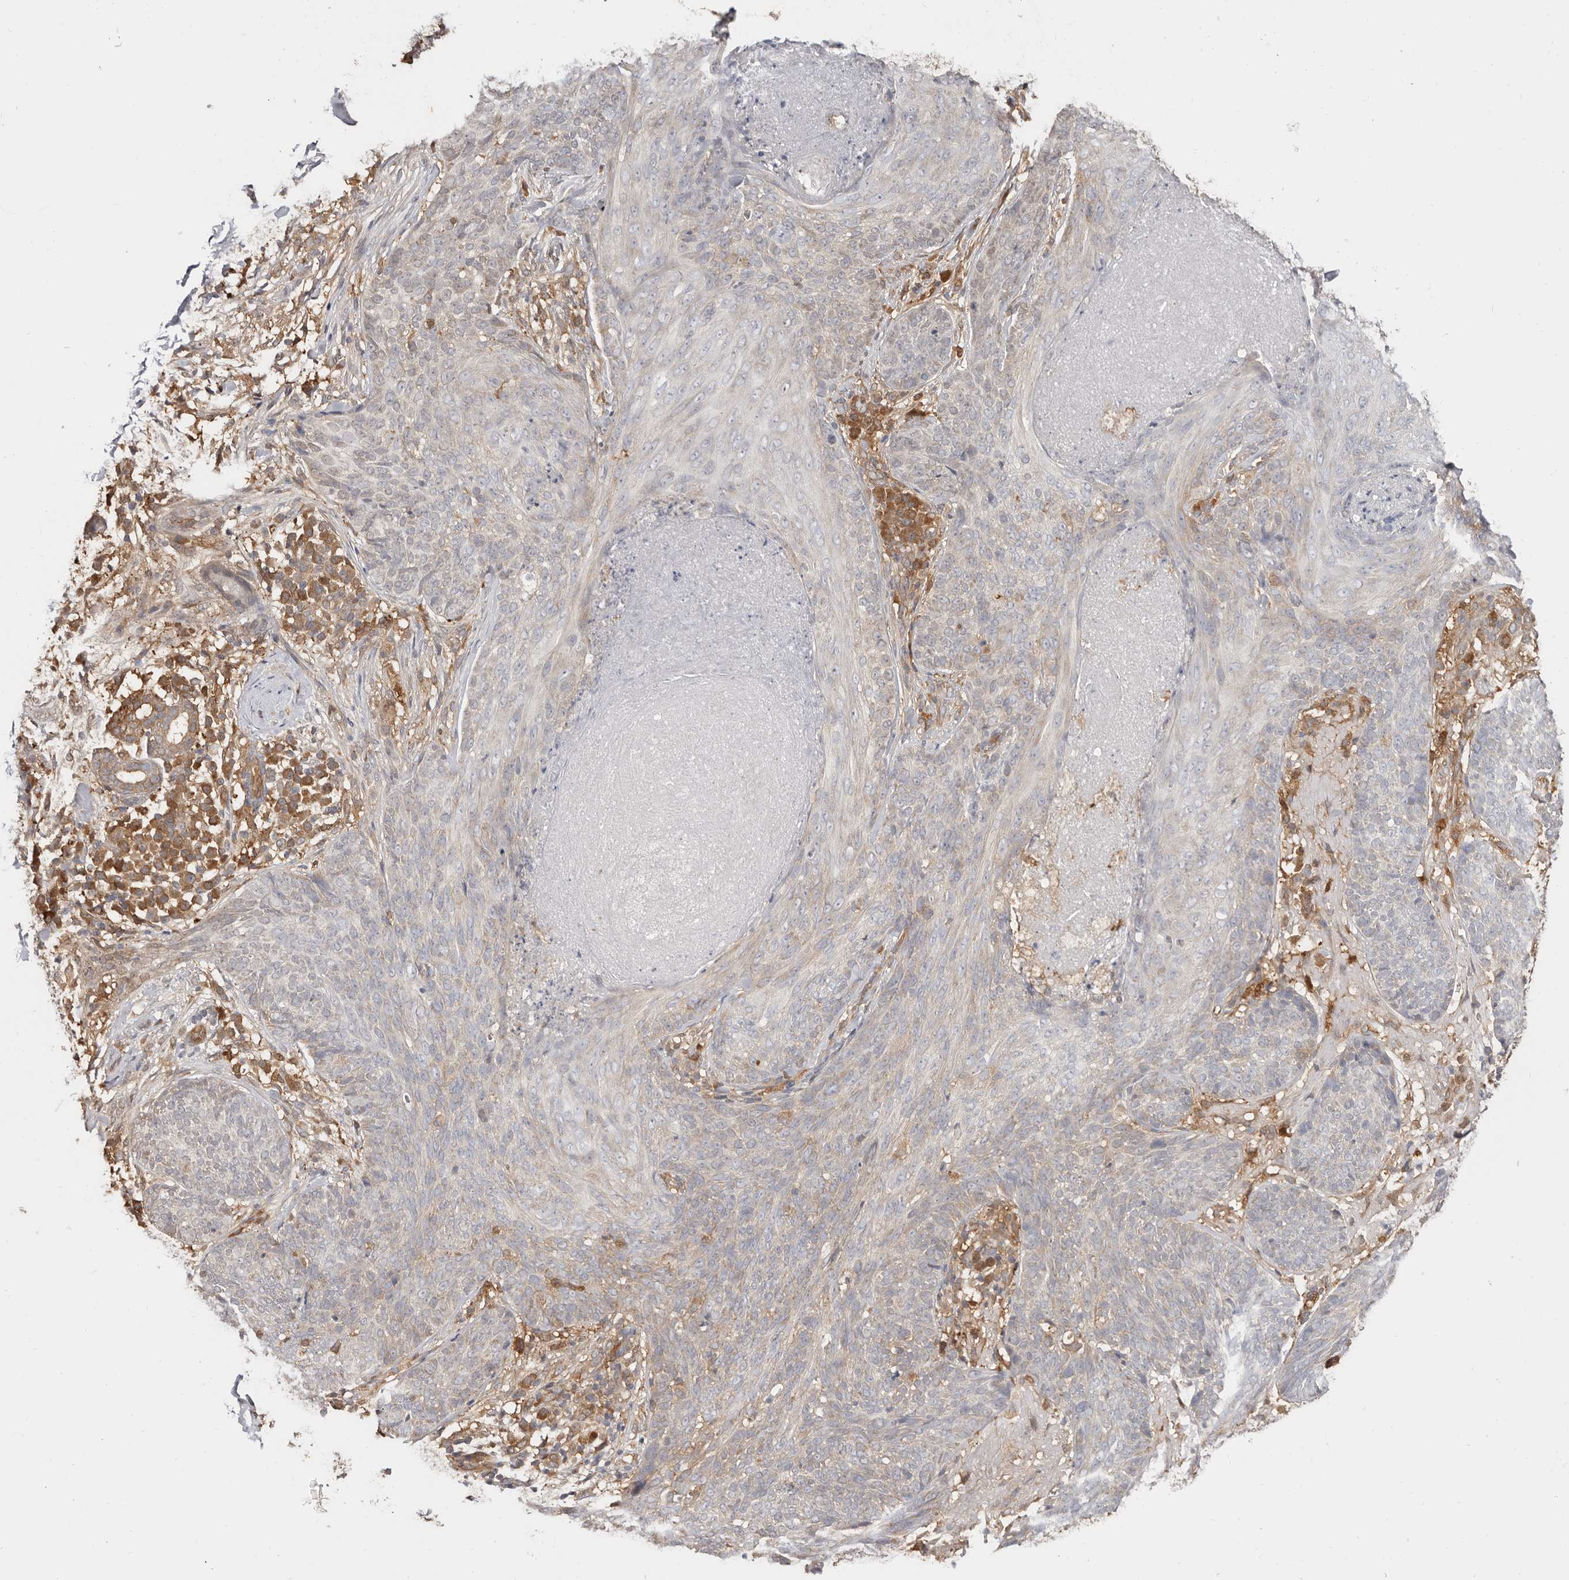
{"staining": {"intensity": "negative", "quantity": "none", "location": "none"}, "tissue": "skin cancer", "cell_type": "Tumor cells", "image_type": "cancer", "snomed": [{"axis": "morphology", "description": "Basal cell carcinoma"}, {"axis": "topography", "description": "Skin"}], "caption": "The immunohistochemistry photomicrograph has no significant positivity in tumor cells of basal cell carcinoma (skin) tissue.", "gene": "LAP3", "patient": {"sex": "male", "age": 85}}